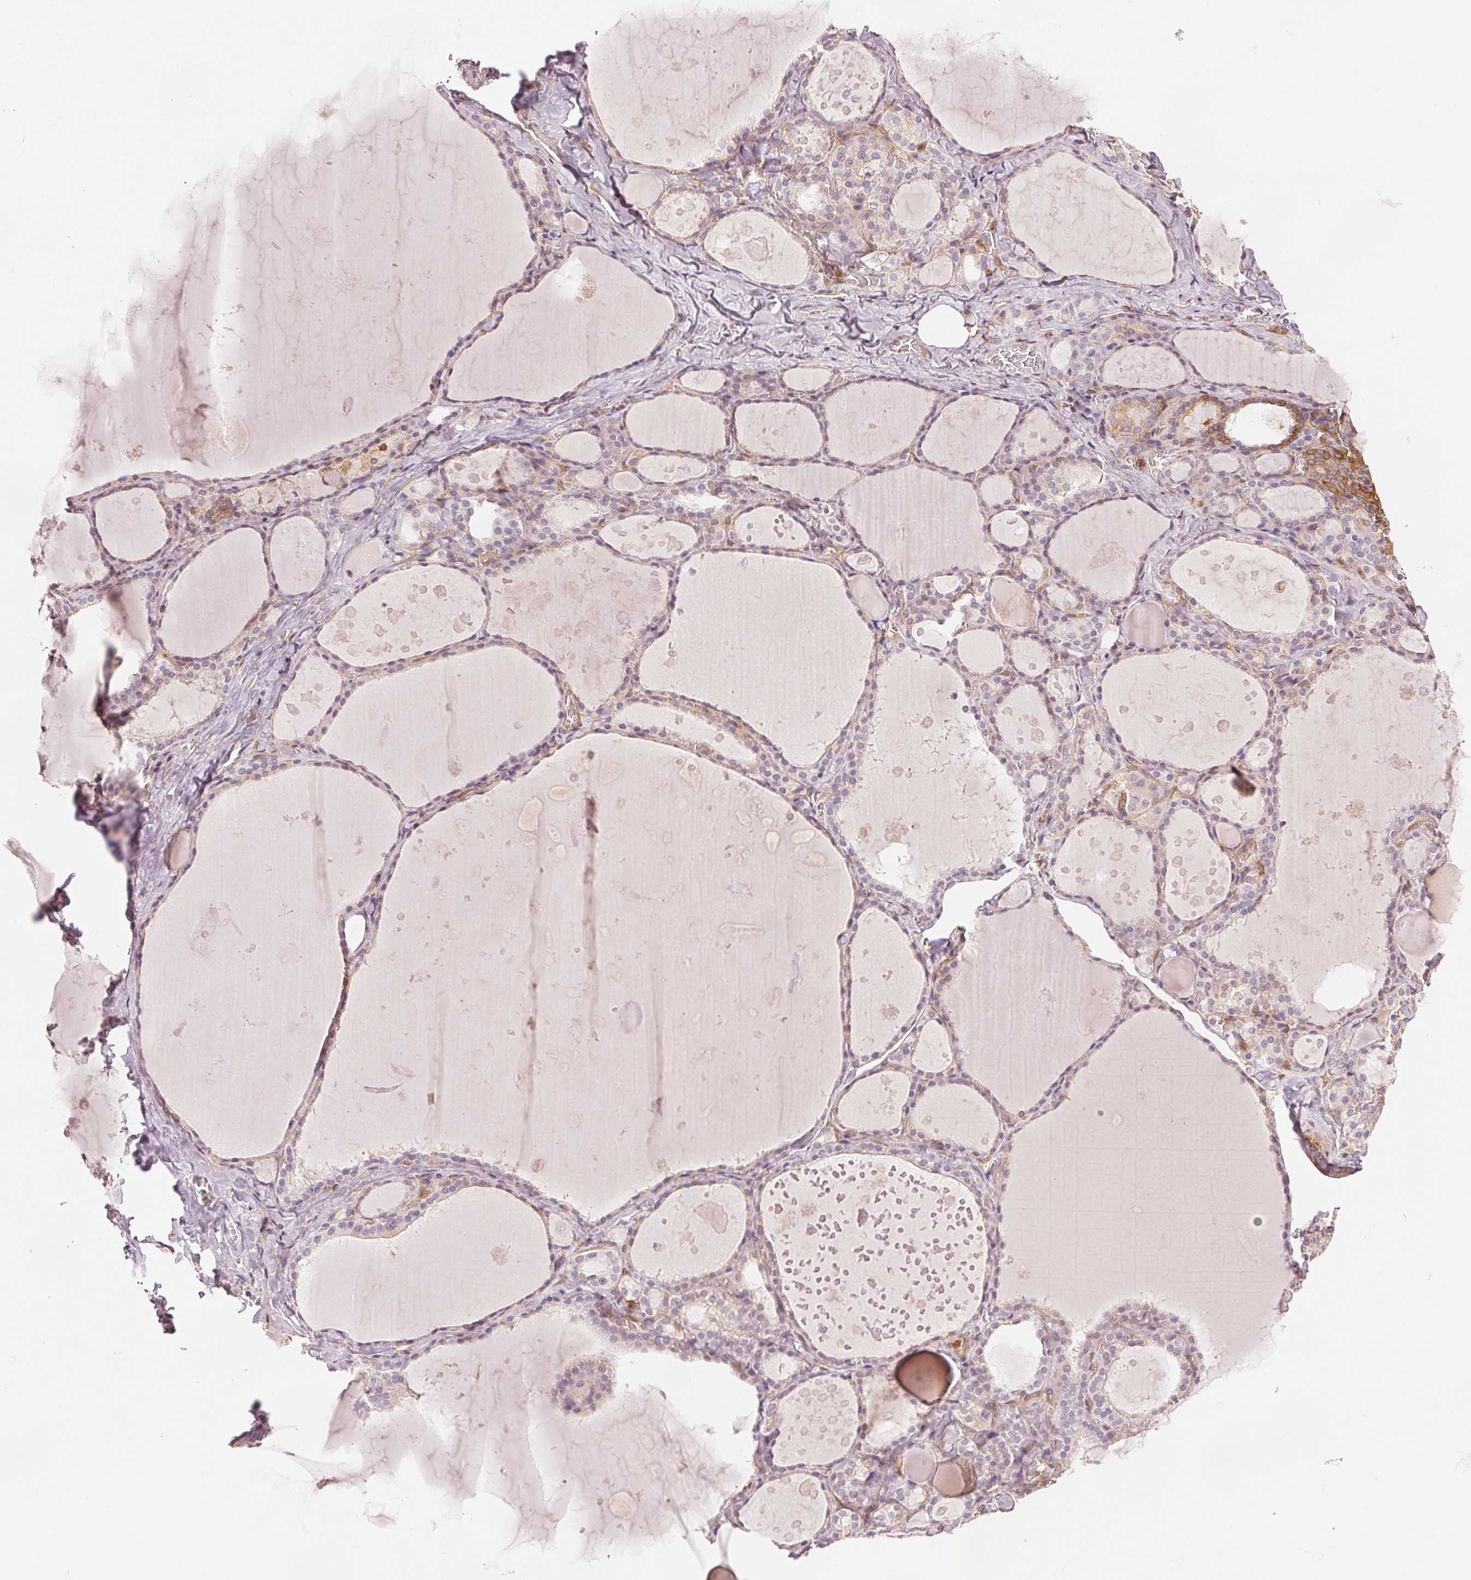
{"staining": {"intensity": "weak", "quantity": "<25%", "location": "cytoplasmic/membranous"}, "tissue": "thyroid gland", "cell_type": "Glandular cells", "image_type": "normal", "snomed": [{"axis": "morphology", "description": "Normal tissue, NOS"}, {"axis": "topography", "description": "Thyroid gland"}], "caption": "DAB immunohistochemical staining of unremarkable thyroid gland reveals no significant positivity in glandular cells. (Brightfield microscopy of DAB (3,3'-diaminobenzidine) immunohistochemistry (IHC) at high magnification).", "gene": "DIAPH2", "patient": {"sex": "male", "age": 56}}